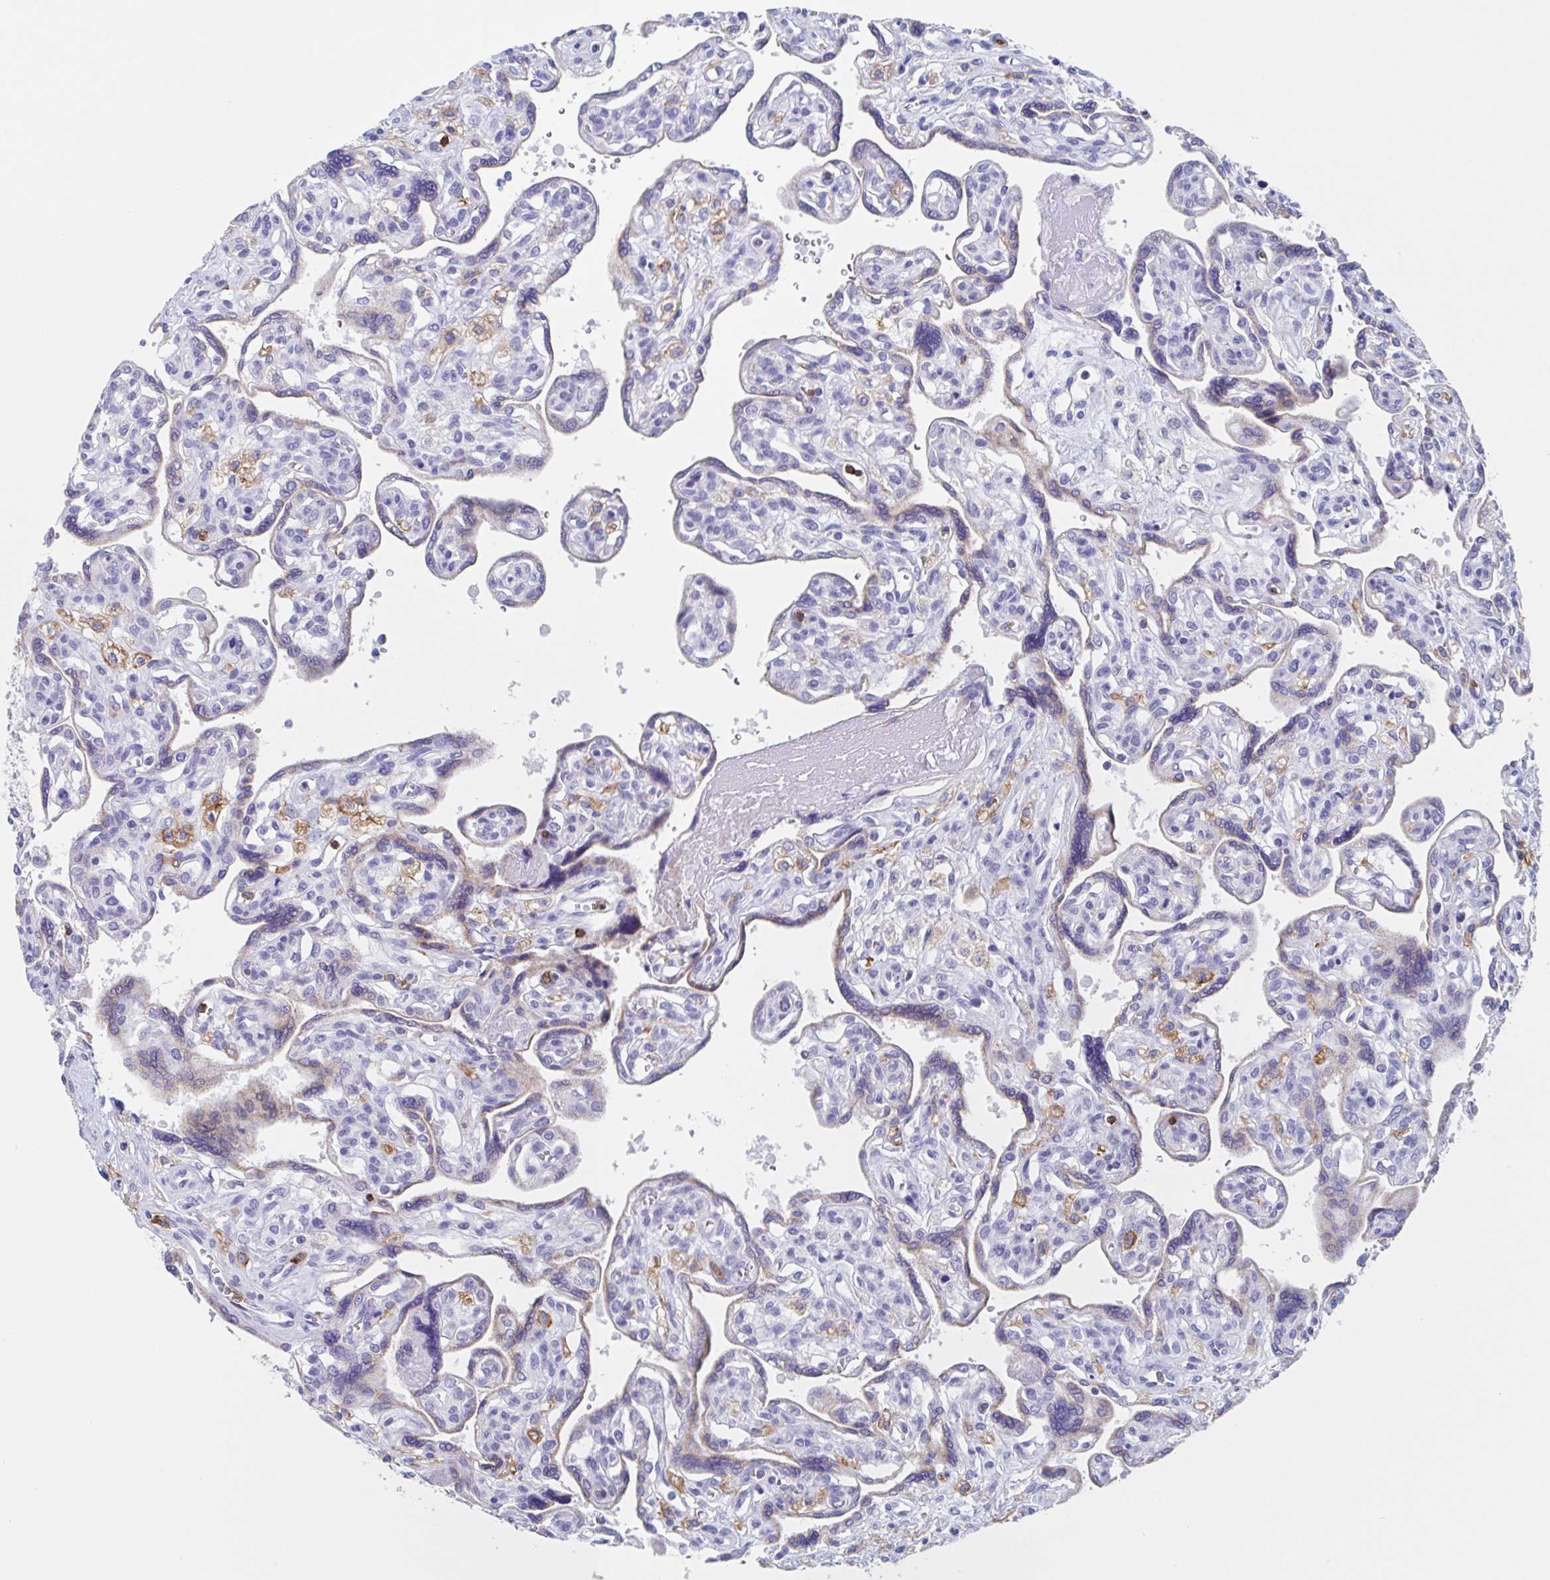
{"staining": {"intensity": "negative", "quantity": "none", "location": "none"}, "tissue": "placenta", "cell_type": "Decidual cells", "image_type": "normal", "snomed": [{"axis": "morphology", "description": "Normal tissue, NOS"}, {"axis": "topography", "description": "Placenta"}], "caption": "Immunohistochemistry (IHC) of unremarkable human placenta exhibits no expression in decidual cells.", "gene": "FCGR3A", "patient": {"sex": "female", "age": 39}}